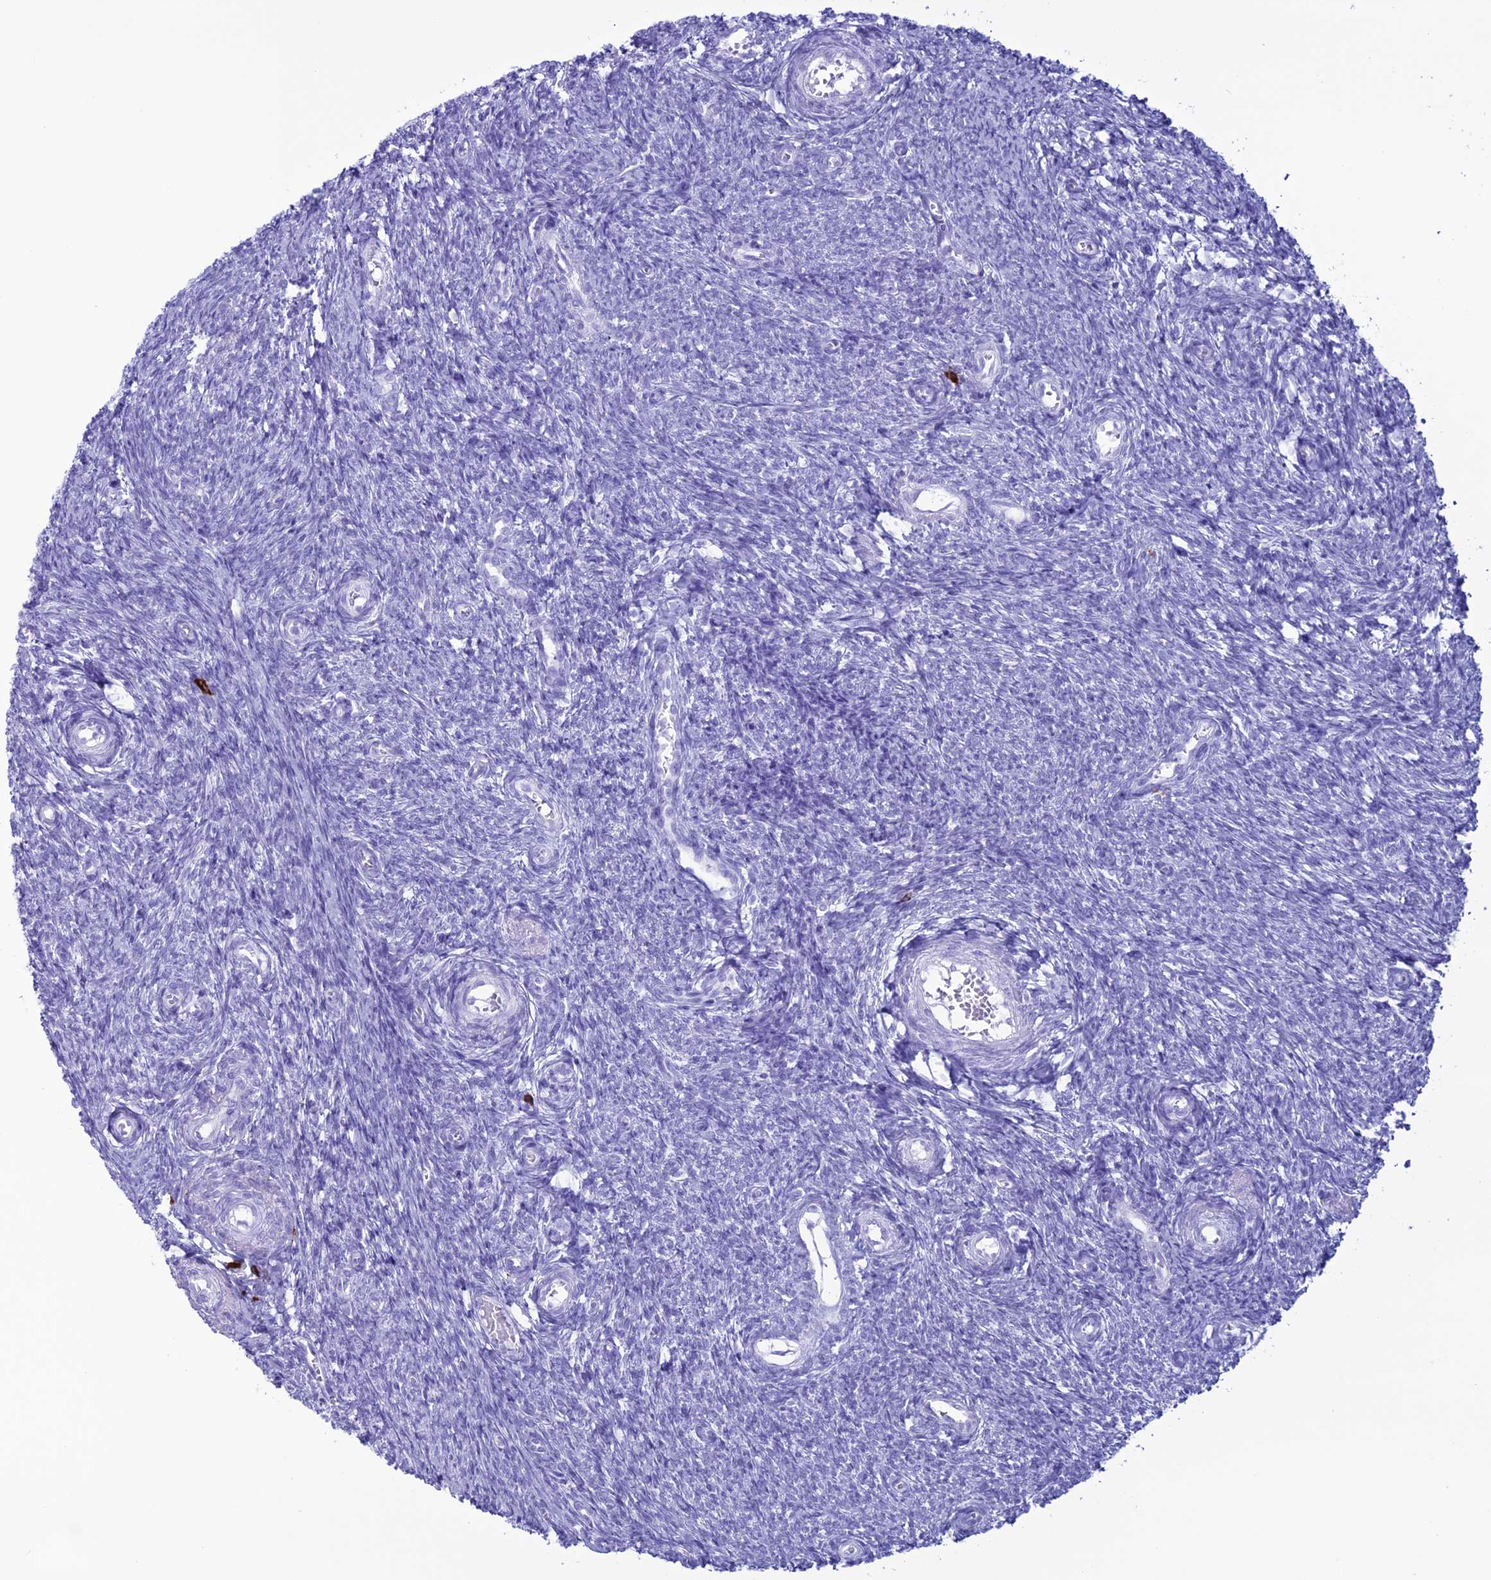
{"staining": {"intensity": "negative", "quantity": "none", "location": "none"}, "tissue": "ovary", "cell_type": "Follicle cells", "image_type": "normal", "snomed": [{"axis": "morphology", "description": "Normal tissue, NOS"}, {"axis": "topography", "description": "Ovary"}], "caption": "IHC micrograph of normal ovary stained for a protein (brown), which exhibits no positivity in follicle cells.", "gene": "MZB1", "patient": {"sex": "female", "age": 44}}